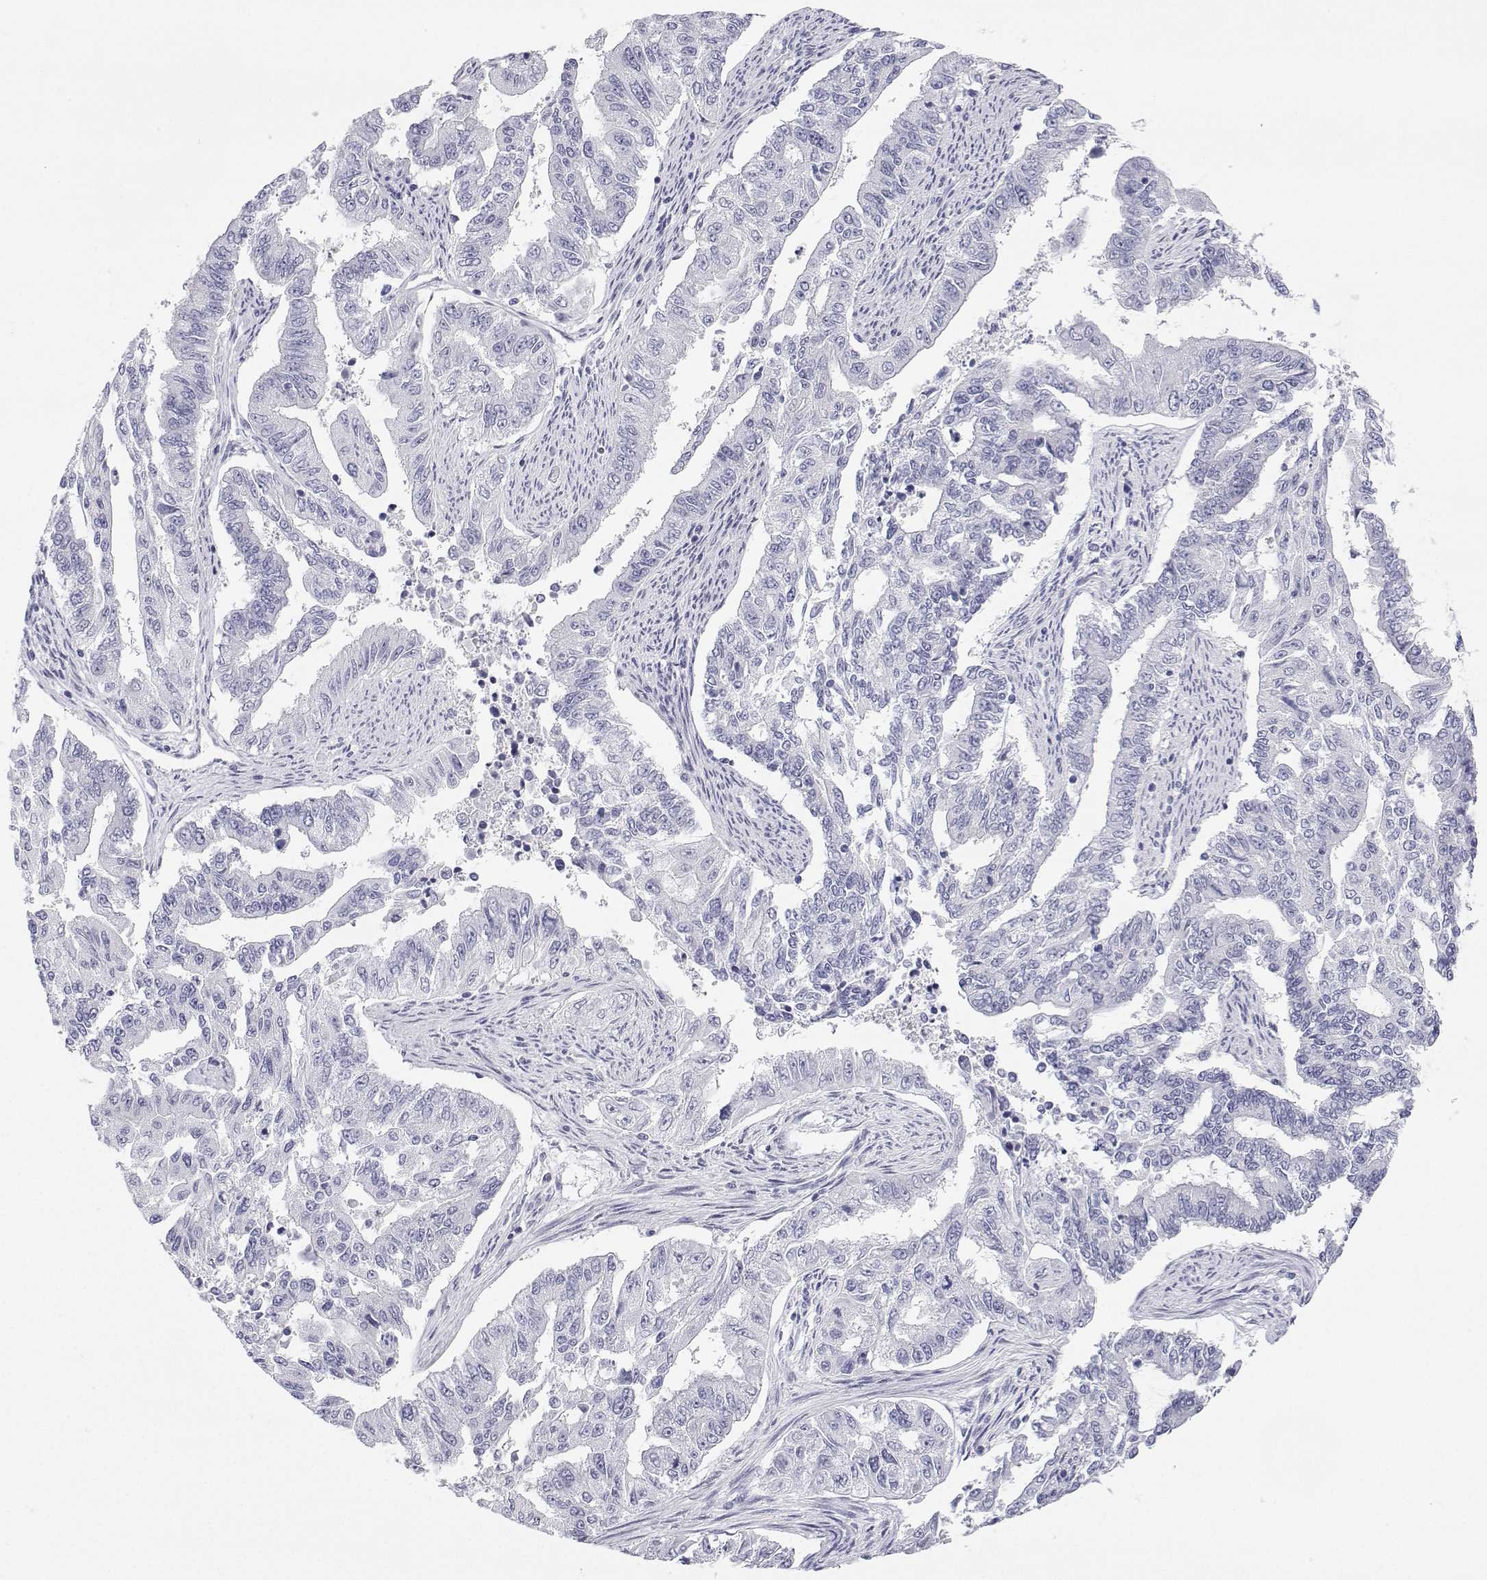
{"staining": {"intensity": "negative", "quantity": "none", "location": "none"}, "tissue": "endometrial cancer", "cell_type": "Tumor cells", "image_type": "cancer", "snomed": [{"axis": "morphology", "description": "Adenocarcinoma, NOS"}, {"axis": "topography", "description": "Uterus"}], "caption": "Endometrial cancer stained for a protein using immunohistochemistry (IHC) exhibits no expression tumor cells.", "gene": "TTN", "patient": {"sex": "female", "age": 59}}